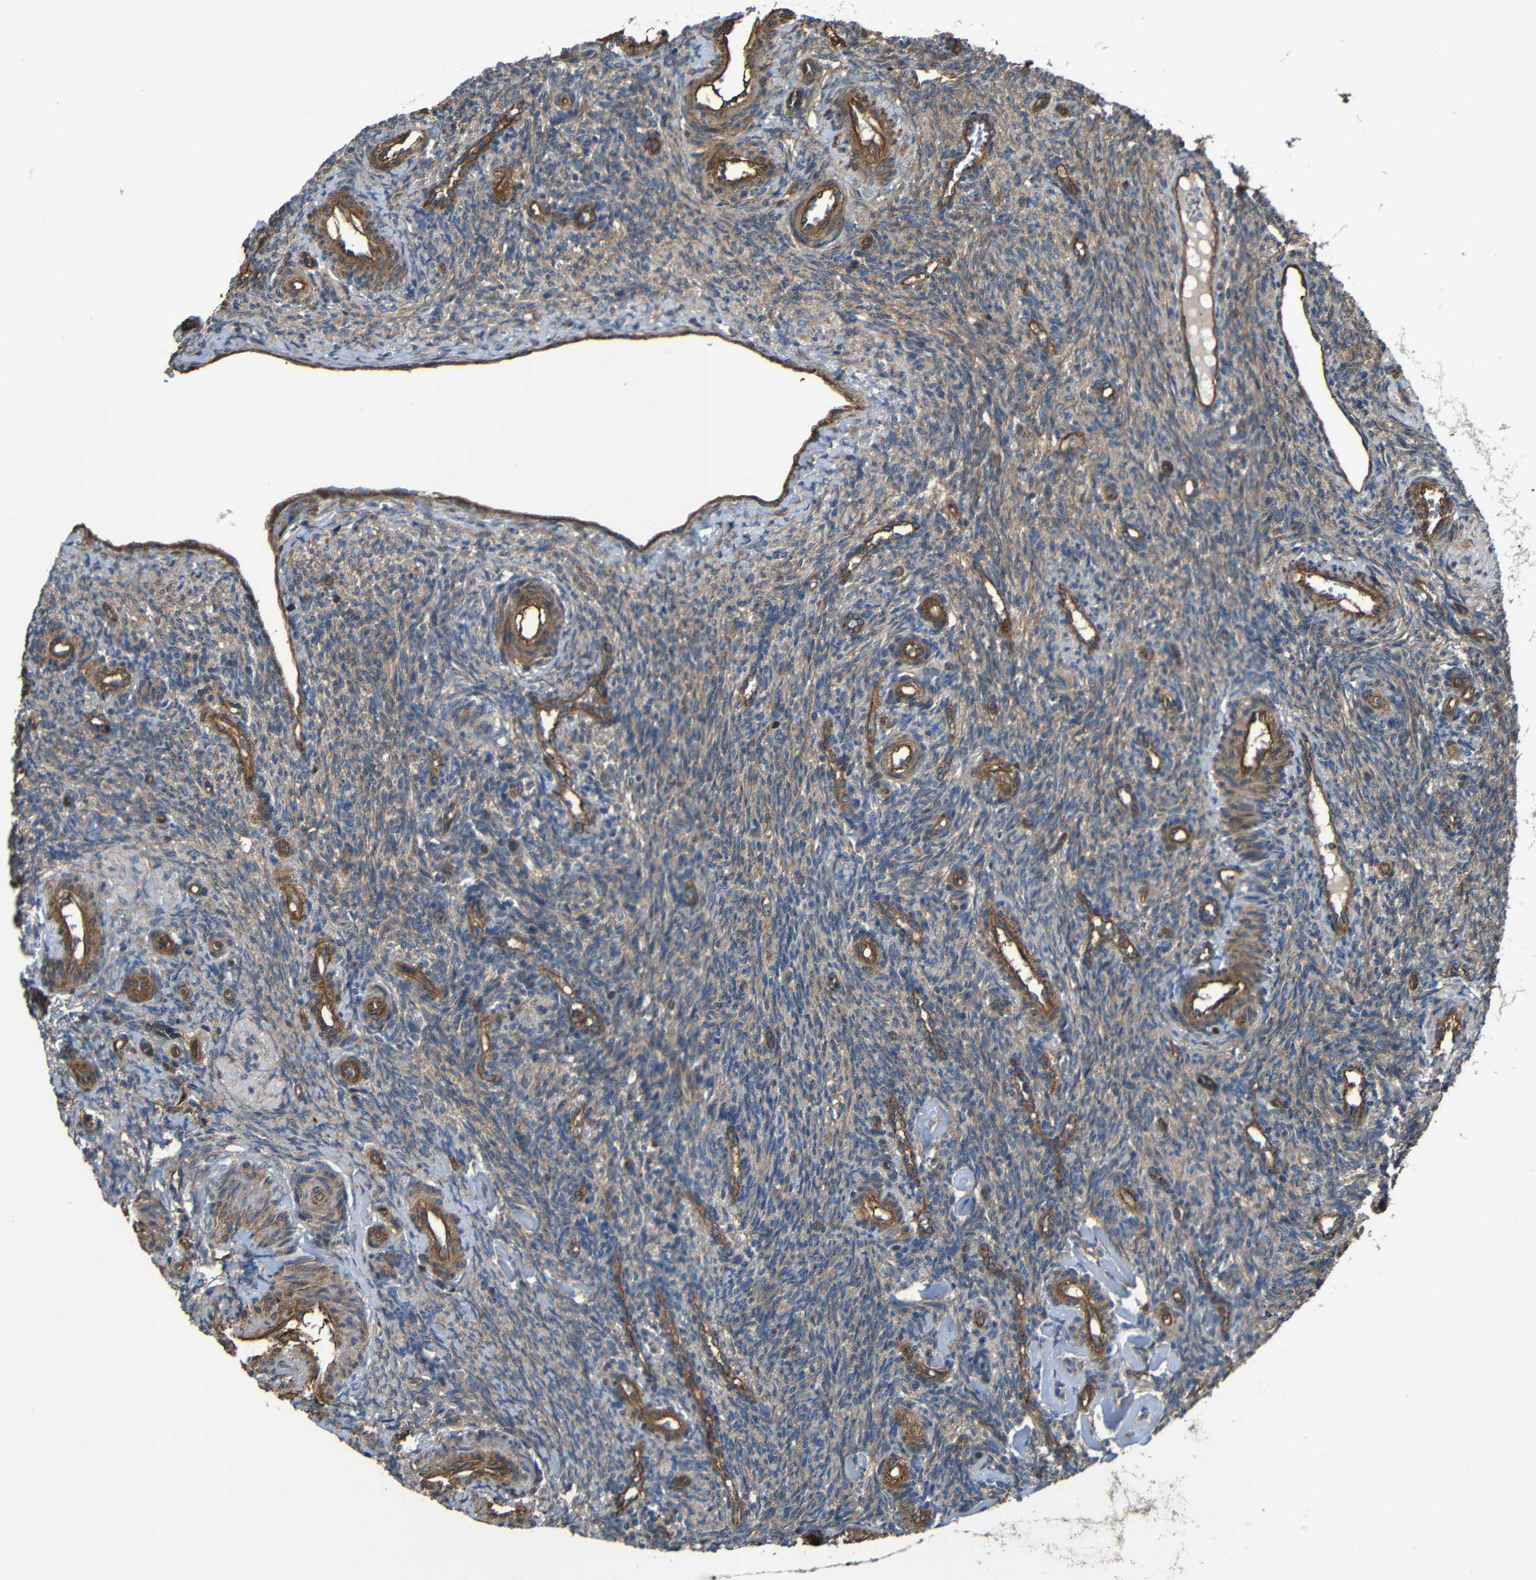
{"staining": {"intensity": "moderate", "quantity": "25%-75%", "location": "cytoplasmic/membranous"}, "tissue": "ovary", "cell_type": "Ovarian stroma cells", "image_type": "normal", "snomed": [{"axis": "morphology", "description": "Normal tissue, NOS"}, {"axis": "topography", "description": "Ovary"}], "caption": "Immunohistochemistry of benign ovary displays medium levels of moderate cytoplasmic/membranous expression in about 25%-75% of ovarian stroma cells.", "gene": "PTCH1", "patient": {"sex": "female", "age": 41}}